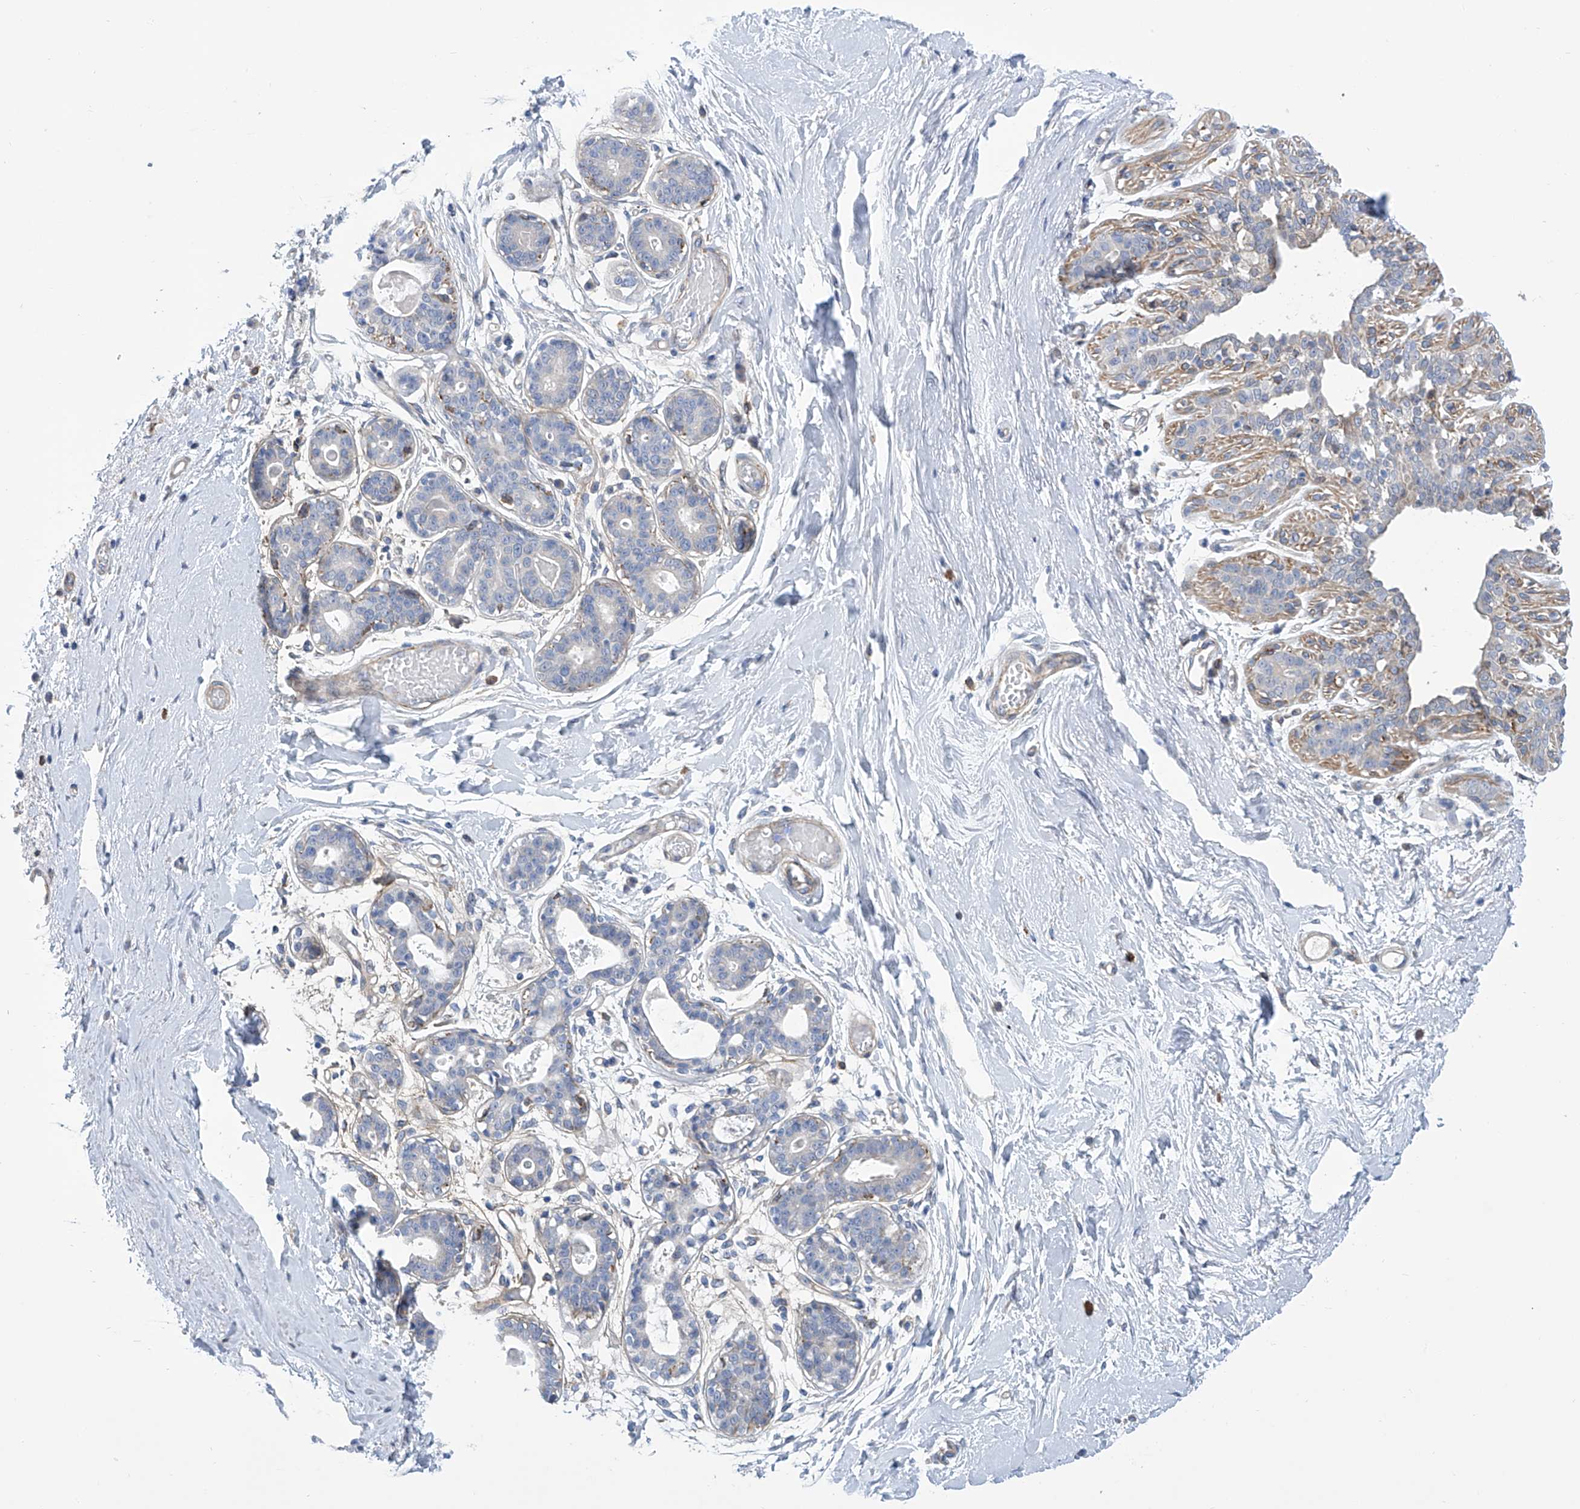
{"staining": {"intensity": "negative", "quantity": "none", "location": "none"}, "tissue": "breast", "cell_type": "Adipocytes", "image_type": "normal", "snomed": [{"axis": "morphology", "description": "Normal tissue, NOS"}, {"axis": "topography", "description": "Breast"}], "caption": "This micrograph is of unremarkable breast stained with IHC to label a protein in brown with the nuclei are counter-stained blue. There is no staining in adipocytes. The staining is performed using DAB brown chromogen with nuclei counter-stained in using hematoxylin.", "gene": "TNN", "patient": {"sex": "female", "age": 45}}